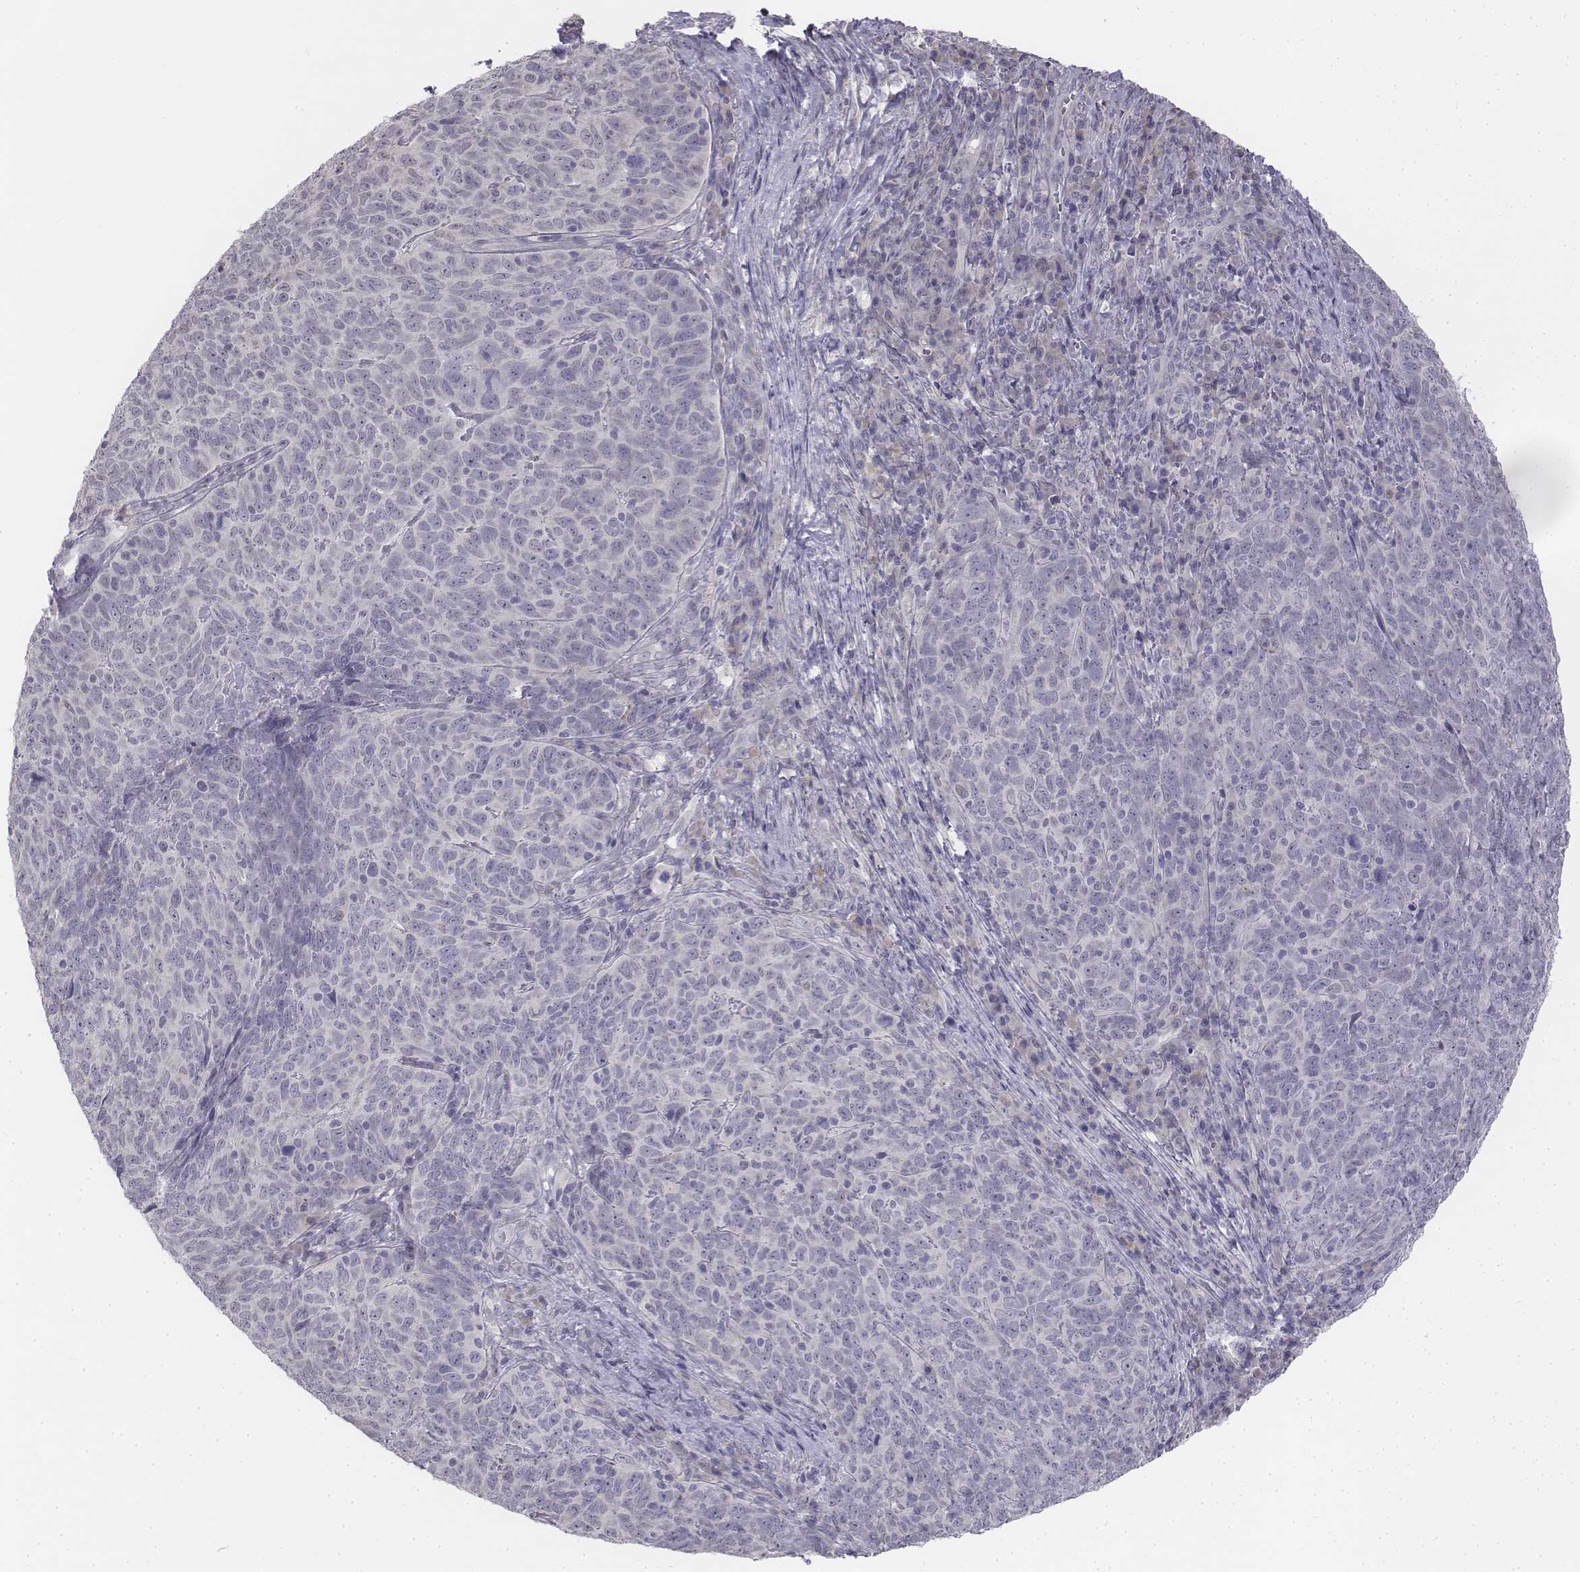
{"staining": {"intensity": "negative", "quantity": "none", "location": "none"}, "tissue": "skin cancer", "cell_type": "Tumor cells", "image_type": "cancer", "snomed": [{"axis": "morphology", "description": "Squamous cell carcinoma, NOS"}, {"axis": "topography", "description": "Skin"}, {"axis": "topography", "description": "Anal"}], "caption": "Human skin cancer (squamous cell carcinoma) stained for a protein using immunohistochemistry demonstrates no positivity in tumor cells.", "gene": "PENK", "patient": {"sex": "female", "age": 51}}